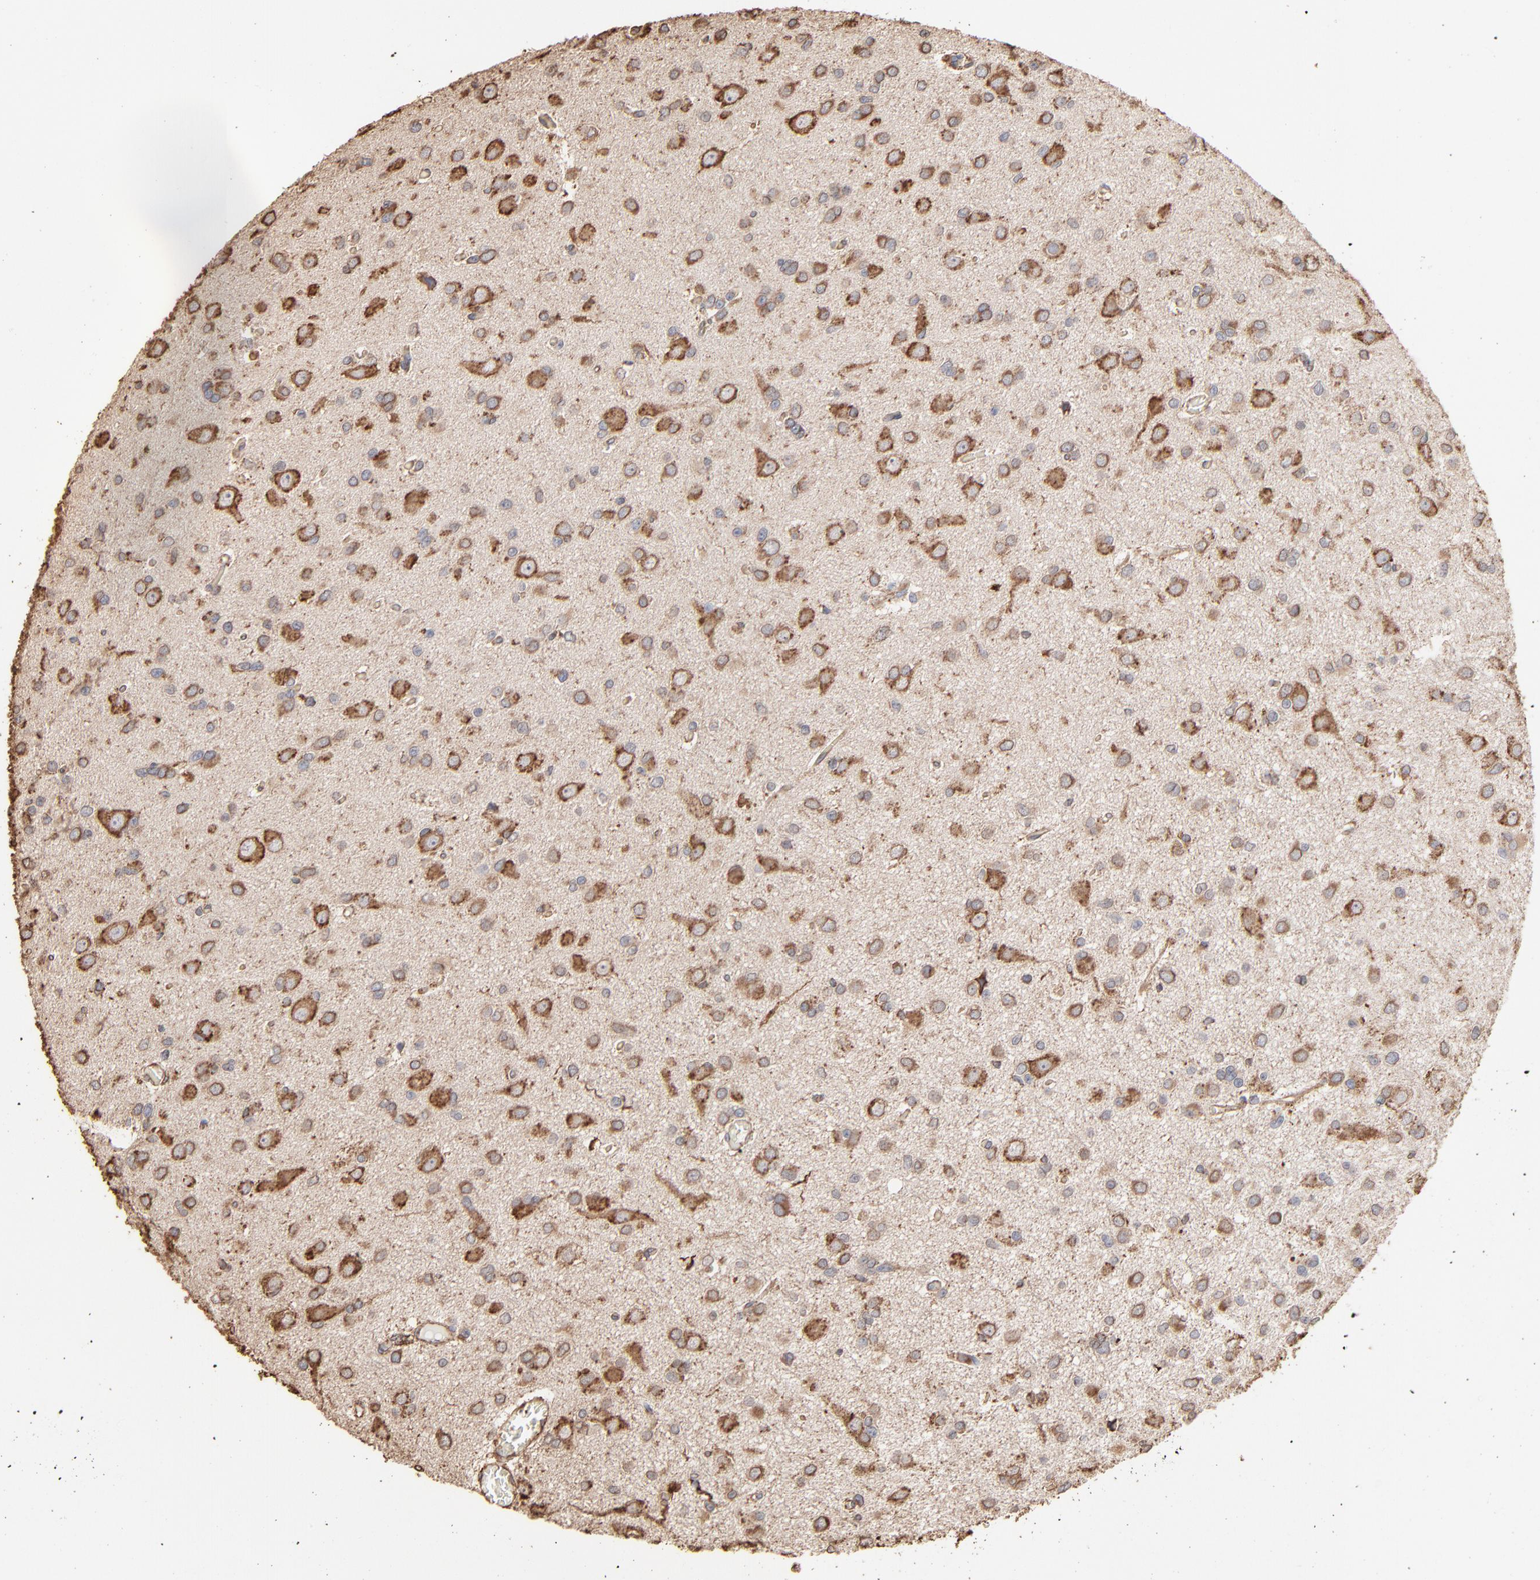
{"staining": {"intensity": "moderate", "quantity": ">75%", "location": "cytoplasmic/membranous"}, "tissue": "glioma", "cell_type": "Tumor cells", "image_type": "cancer", "snomed": [{"axis": "morphology", "description": "Glioma, malignant, Low grade"}, {"axis": "topography", "description": "Brain"}], "caption": "This image shows IHC staining of glioma, with medium moderate cytoplasmic/membranous staining in approximately >75% of tumor cells.", "gene": "PDIA3", "patient": {"sex": "male", "age": 42}}